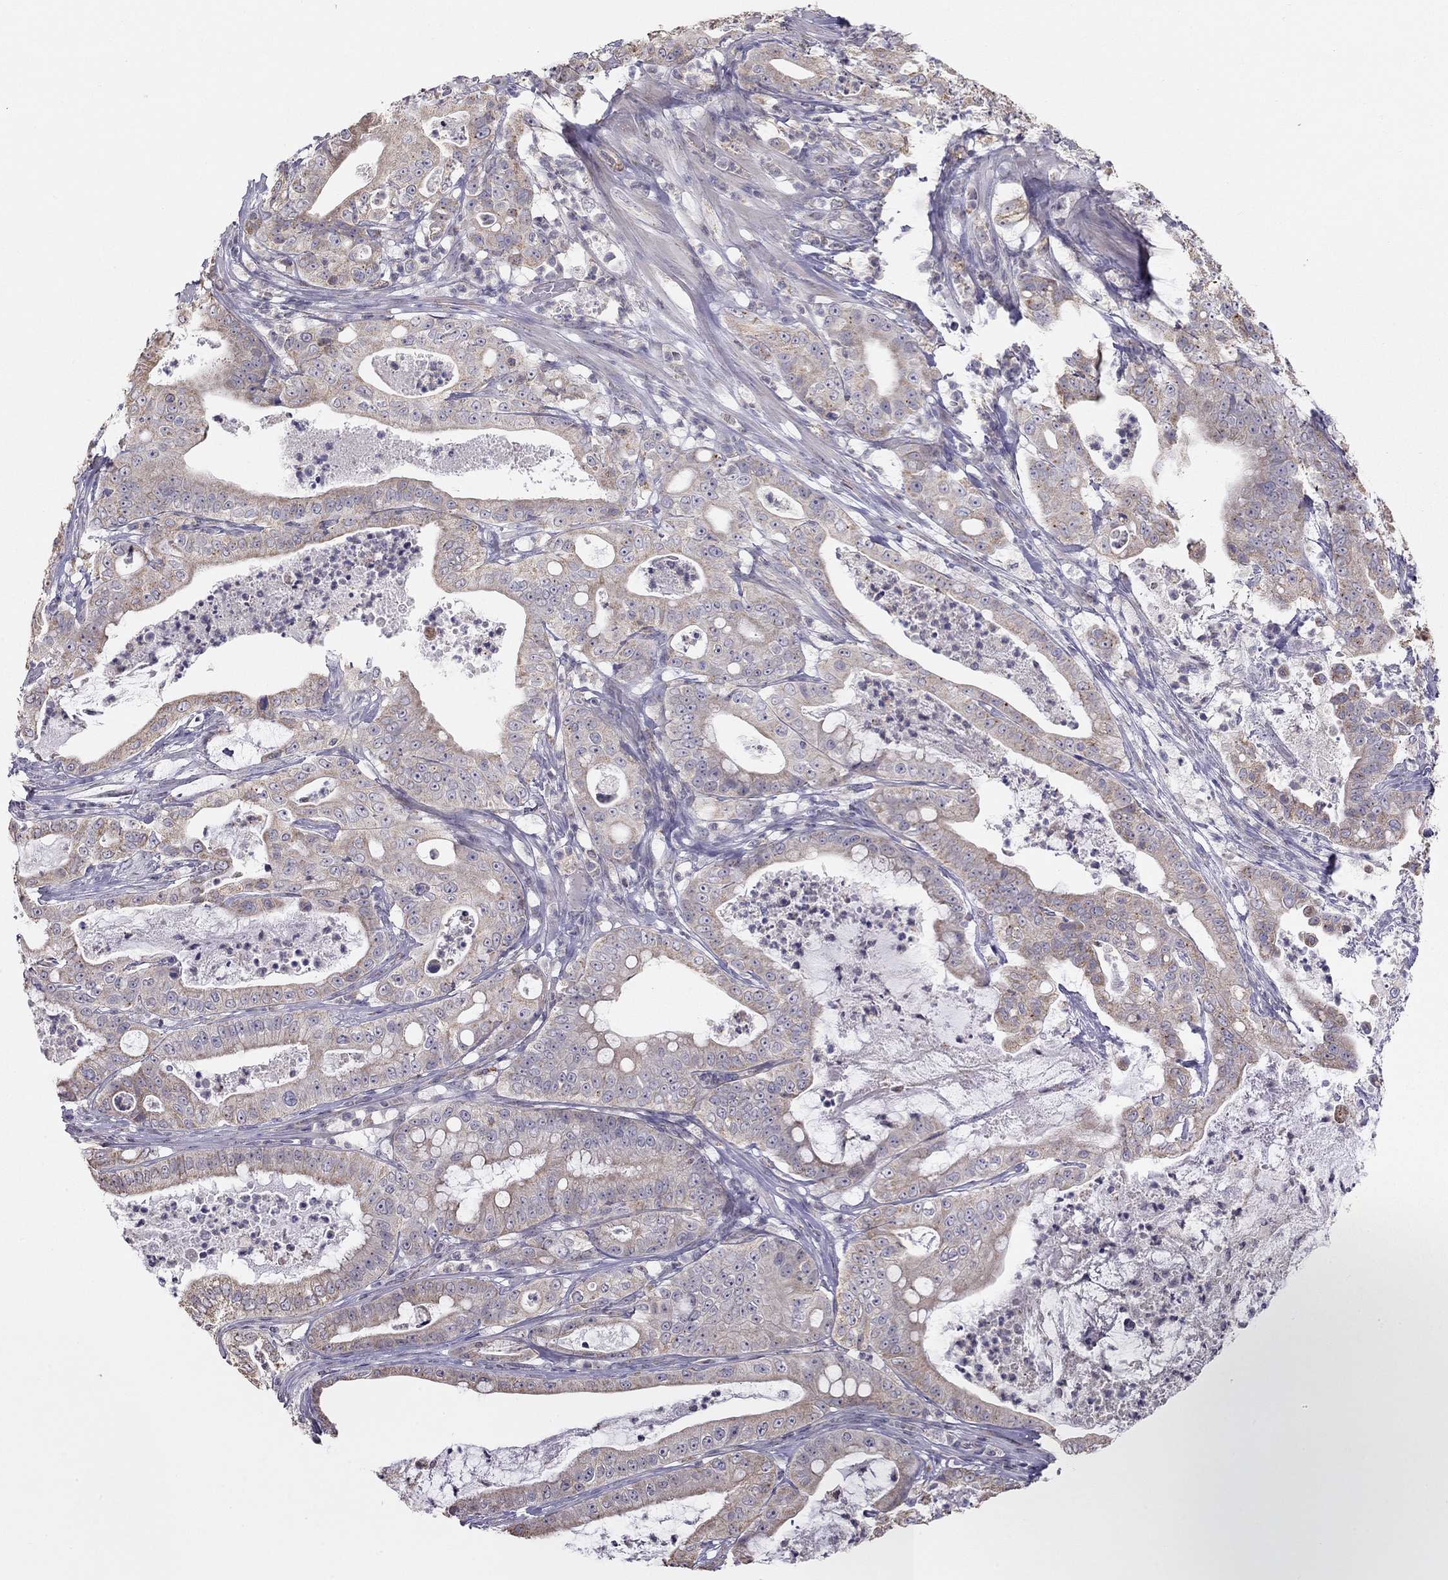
{"staining": {"intensity": "weak", "quantity": ">75%", "location": "cytoplasmic/membranous"}, "tissue": "pancreatic cancer", "cell_type": "Tumor cells", "image_type": "cancer", "snomed": [{"axis": "morphology", "description": "Adenocarcinoma, NOS"}, {"axis": "topography", "description": "Pancreas"}], "caption": "An image of human pancreatic cancer stained for a protein reveals weak cytoplasmic/membranous brown staining in tumor cells.", "gene": "LRIT3", "patient": {"sex": "male", "age": 71}}